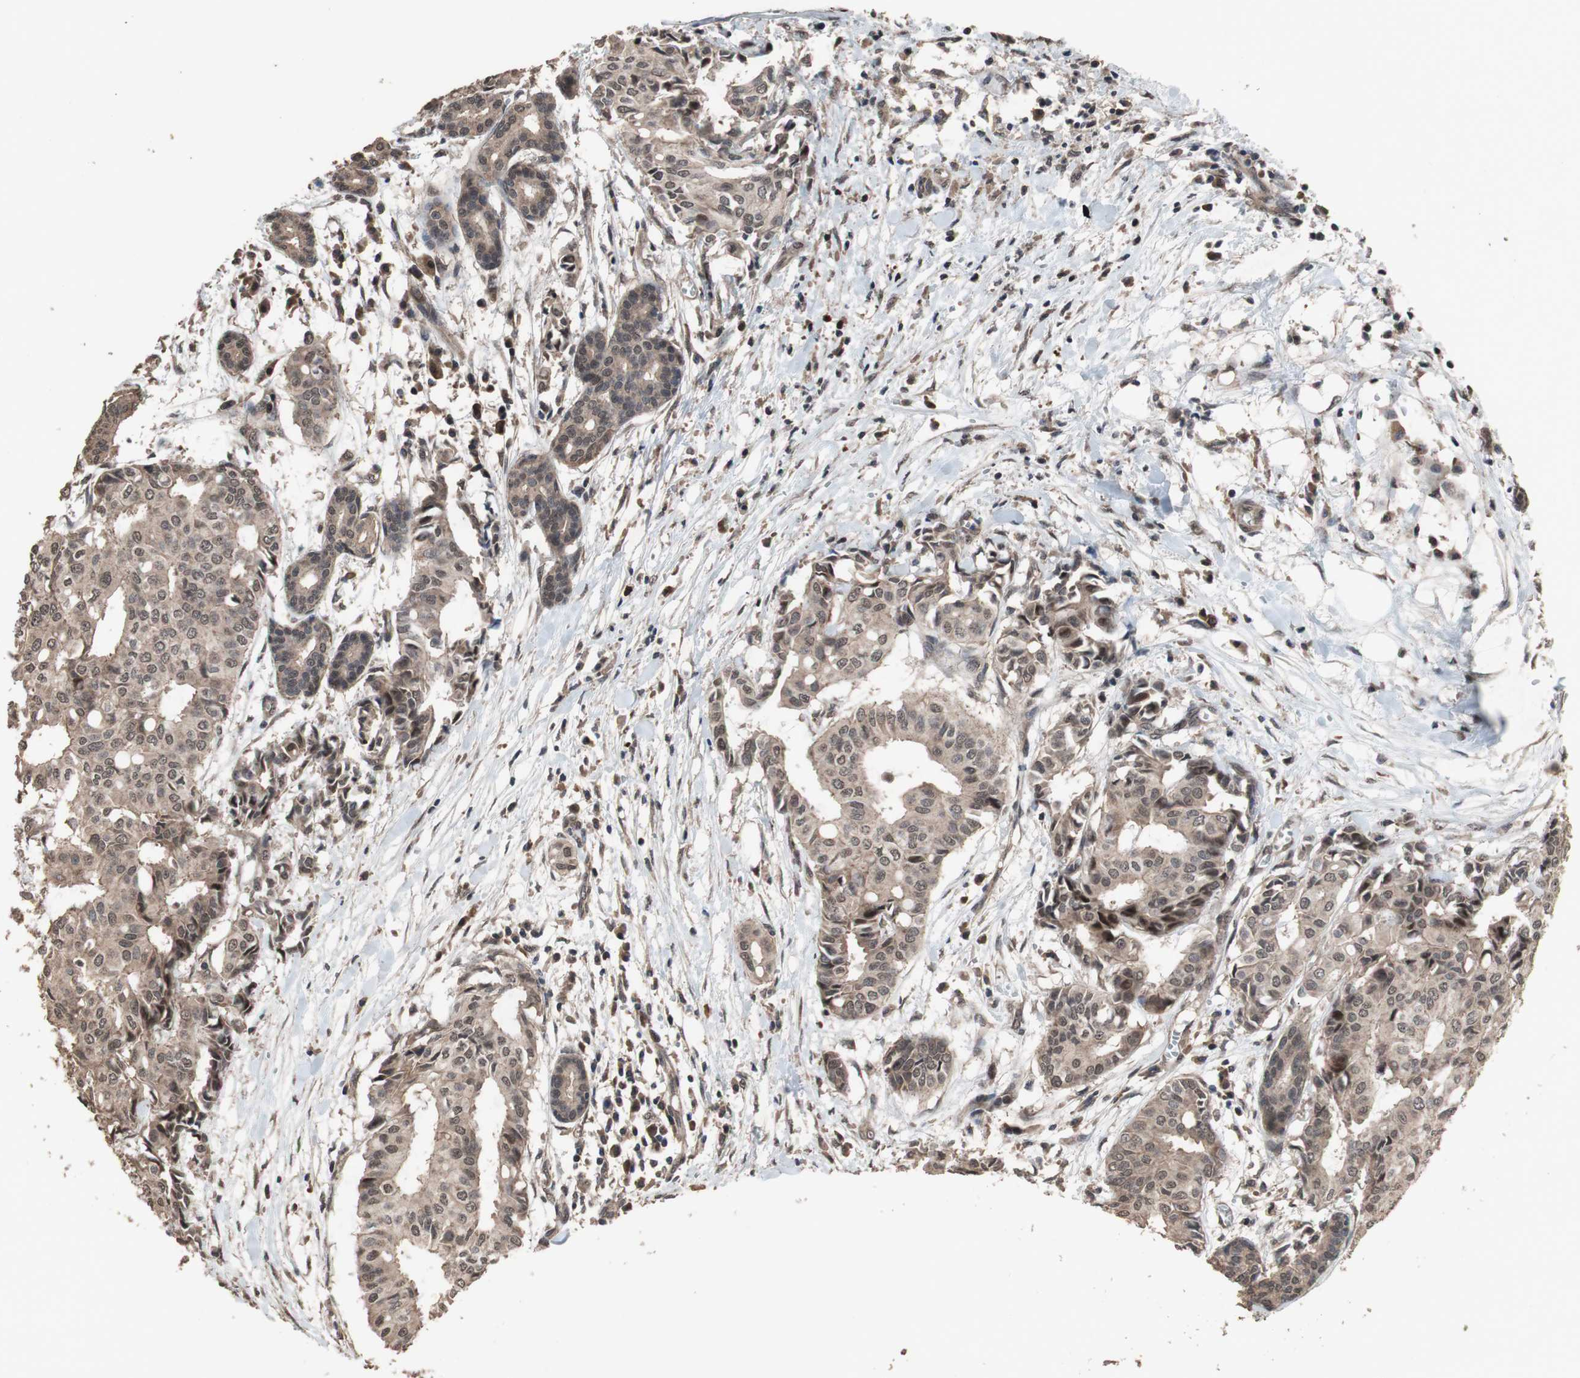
{"staining": {"intensity": "moderate", "quantity": ">75%", "location": "cytoplasmic/membranous,nuclear"}, "tissue": "head and neck cancer", "cell_type": "Tumor cells", "image_type": "cancer", "snomed": [{"axis": "morphology", "description": "Adenocarcinoma, NOS"}, {"axis": "topography", "description": "Salivary gland"}, {"axis": "topography", "description": "Head-Neck"}], "caption": "Immunohistochemical staining of head and neck cancer (adenocarcinoma) exhibits medium levels of moderate cytoplasmic/membranous and nuclear protein expression in about >75% of tumor cells.", "gene": "KANSL1", "patient": {"sex": "female", "age": 59}}